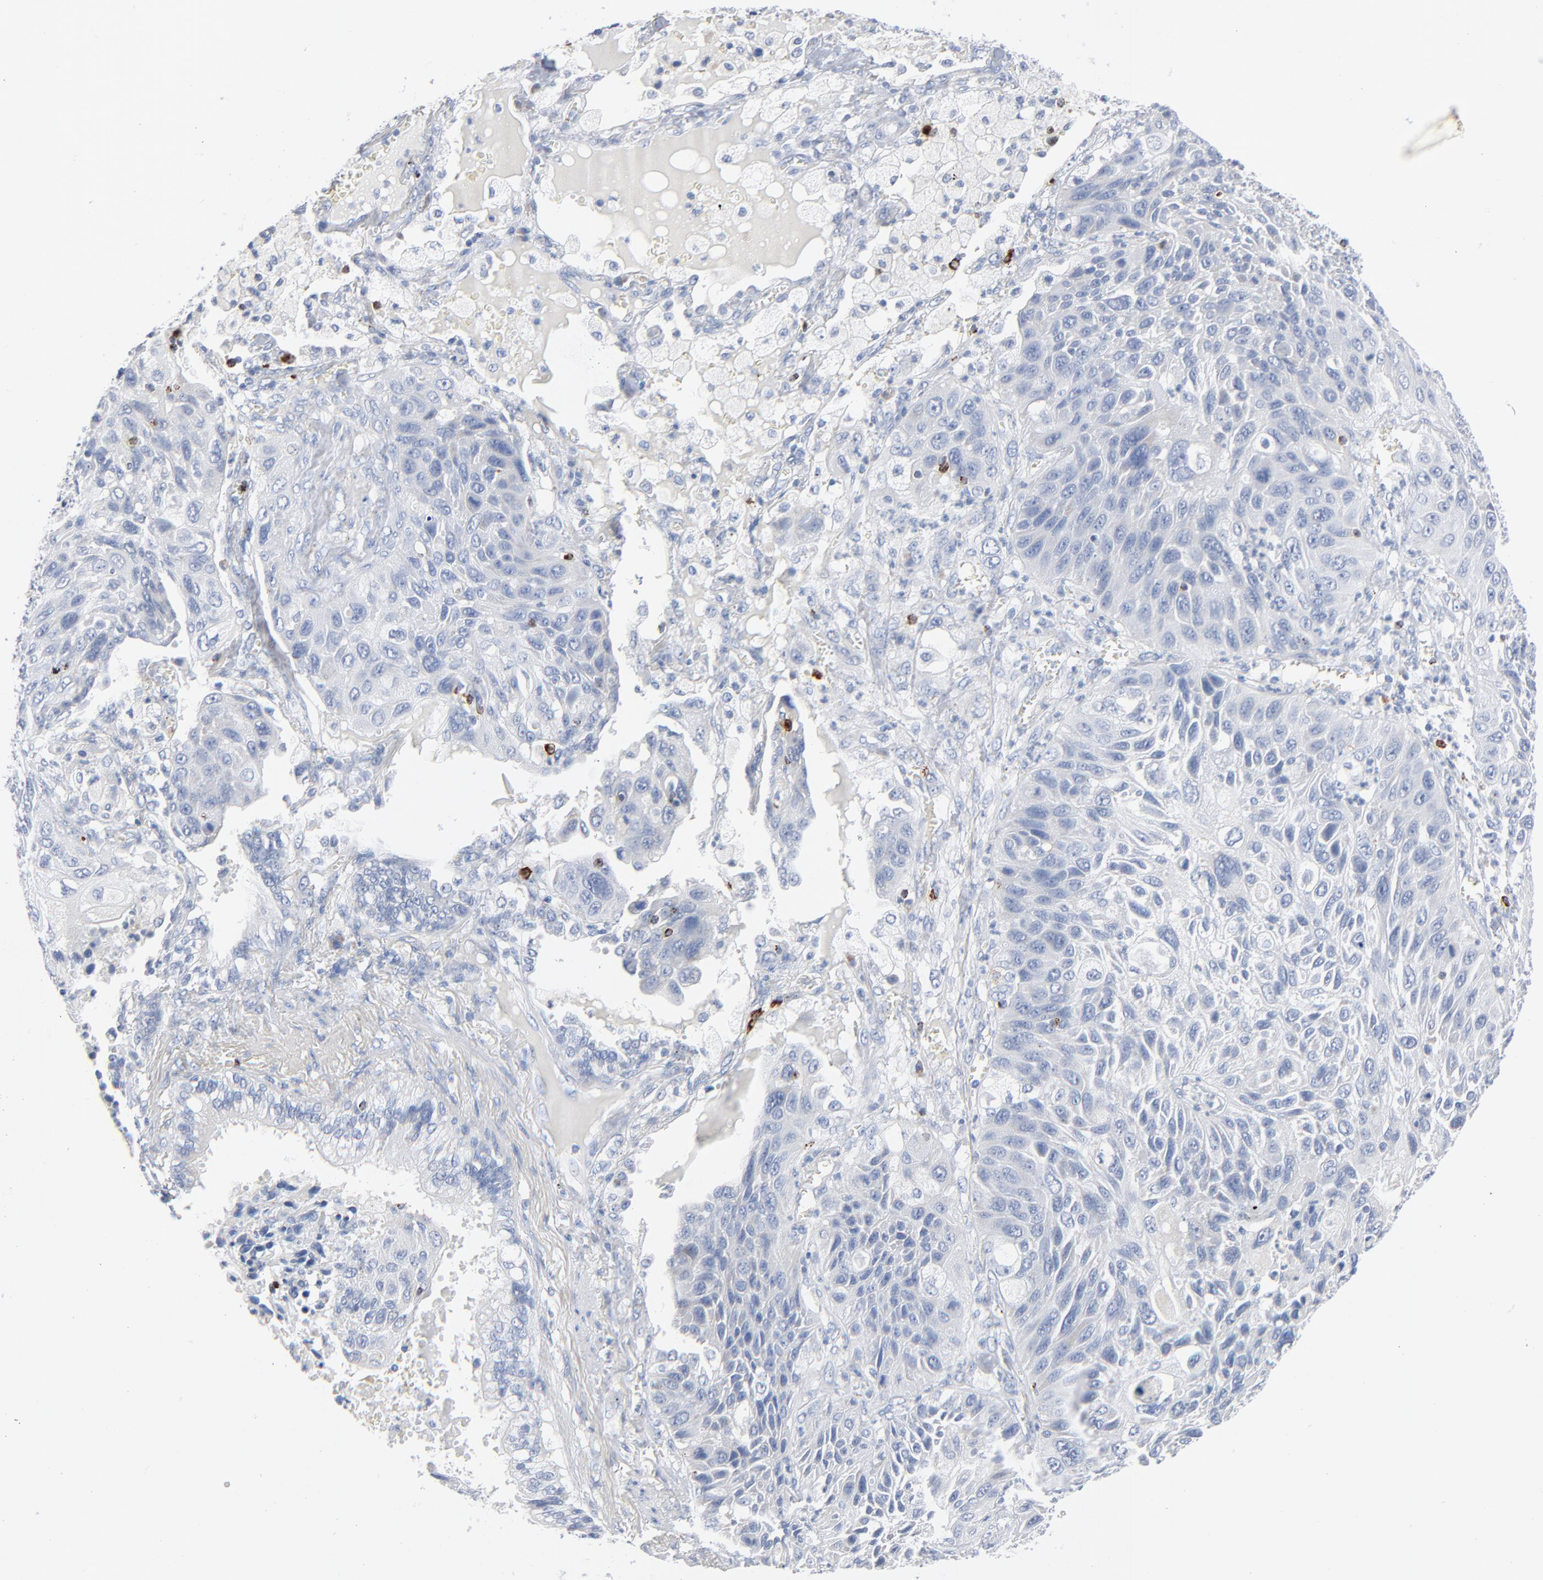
{"staining": {"intensity": "negative", "quantity": "none", "location": "none"}, "tissue": "lung cancer", "cell_type": "Tumor cells", "image_type": "cancer", "snomed": [{"axis": "morphology", "description": "Squamous cell carcinoma, NOS"}, {"axis": "topography", "description": "Lung"}], "caption": "A micrograph of lung squamous cell carcinoma stained for a protein reveals no brown staining in tumor cells.", "gene": "GZMB", "patient": {"sex": "female", "age": 76}}